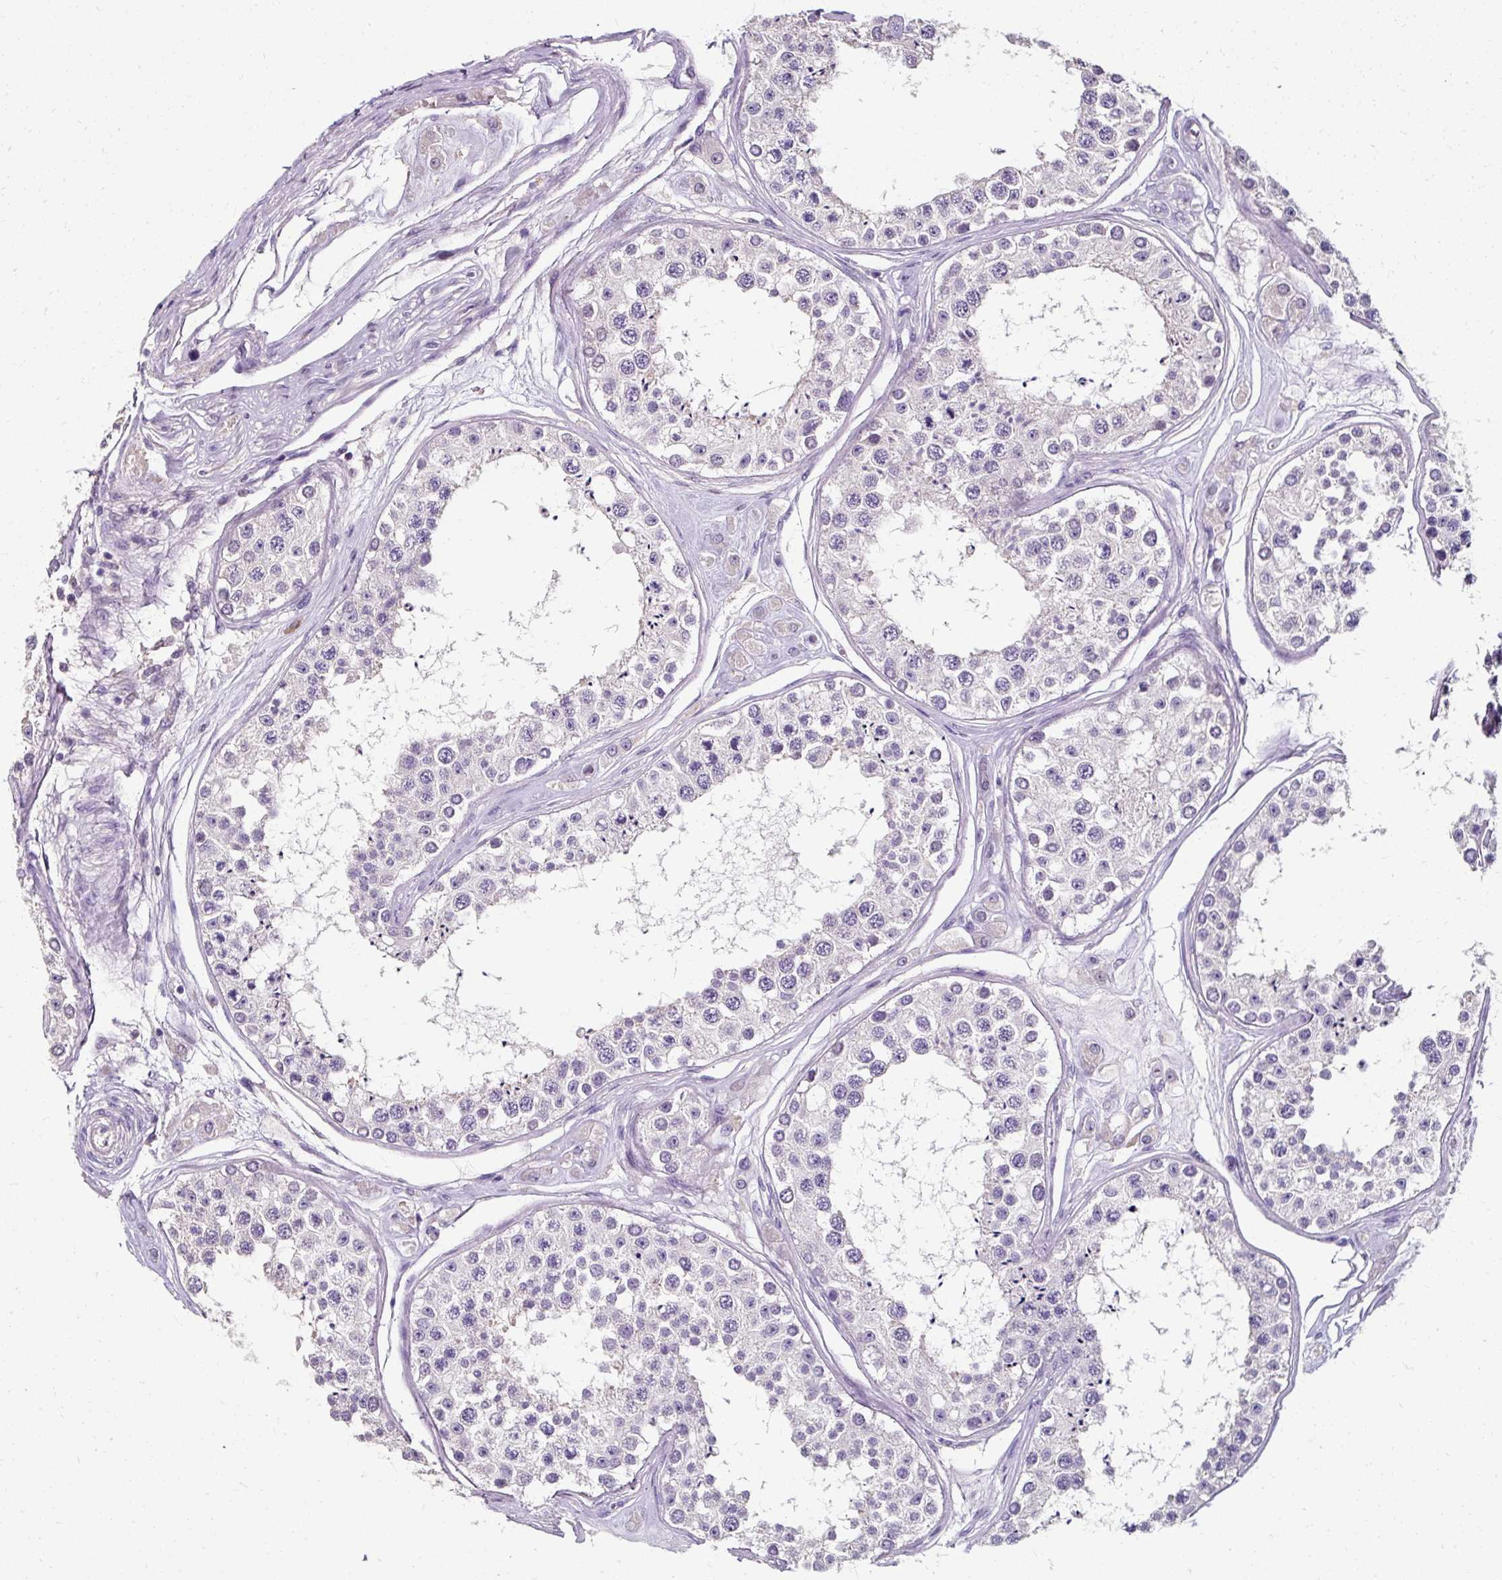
{"staining": {"intensity": "negative", "quantity": "none", "location": "none"}, "tissue": "testis", "cell_type": "Cells in seminiferous ducts", "image_type": "normal", "snomed": [{"axis": "morphology", "description": "Normal tissue, NOS"}, {"axis": "topography", "description": "Testis"}], "caption": "The micrograph demonstrates no staining of cells in seminiferous ducts in benign testis. Nuclei are stained in blue.", "gene": "KLHL24", "patient": {"sex": "male", "age": 25}}